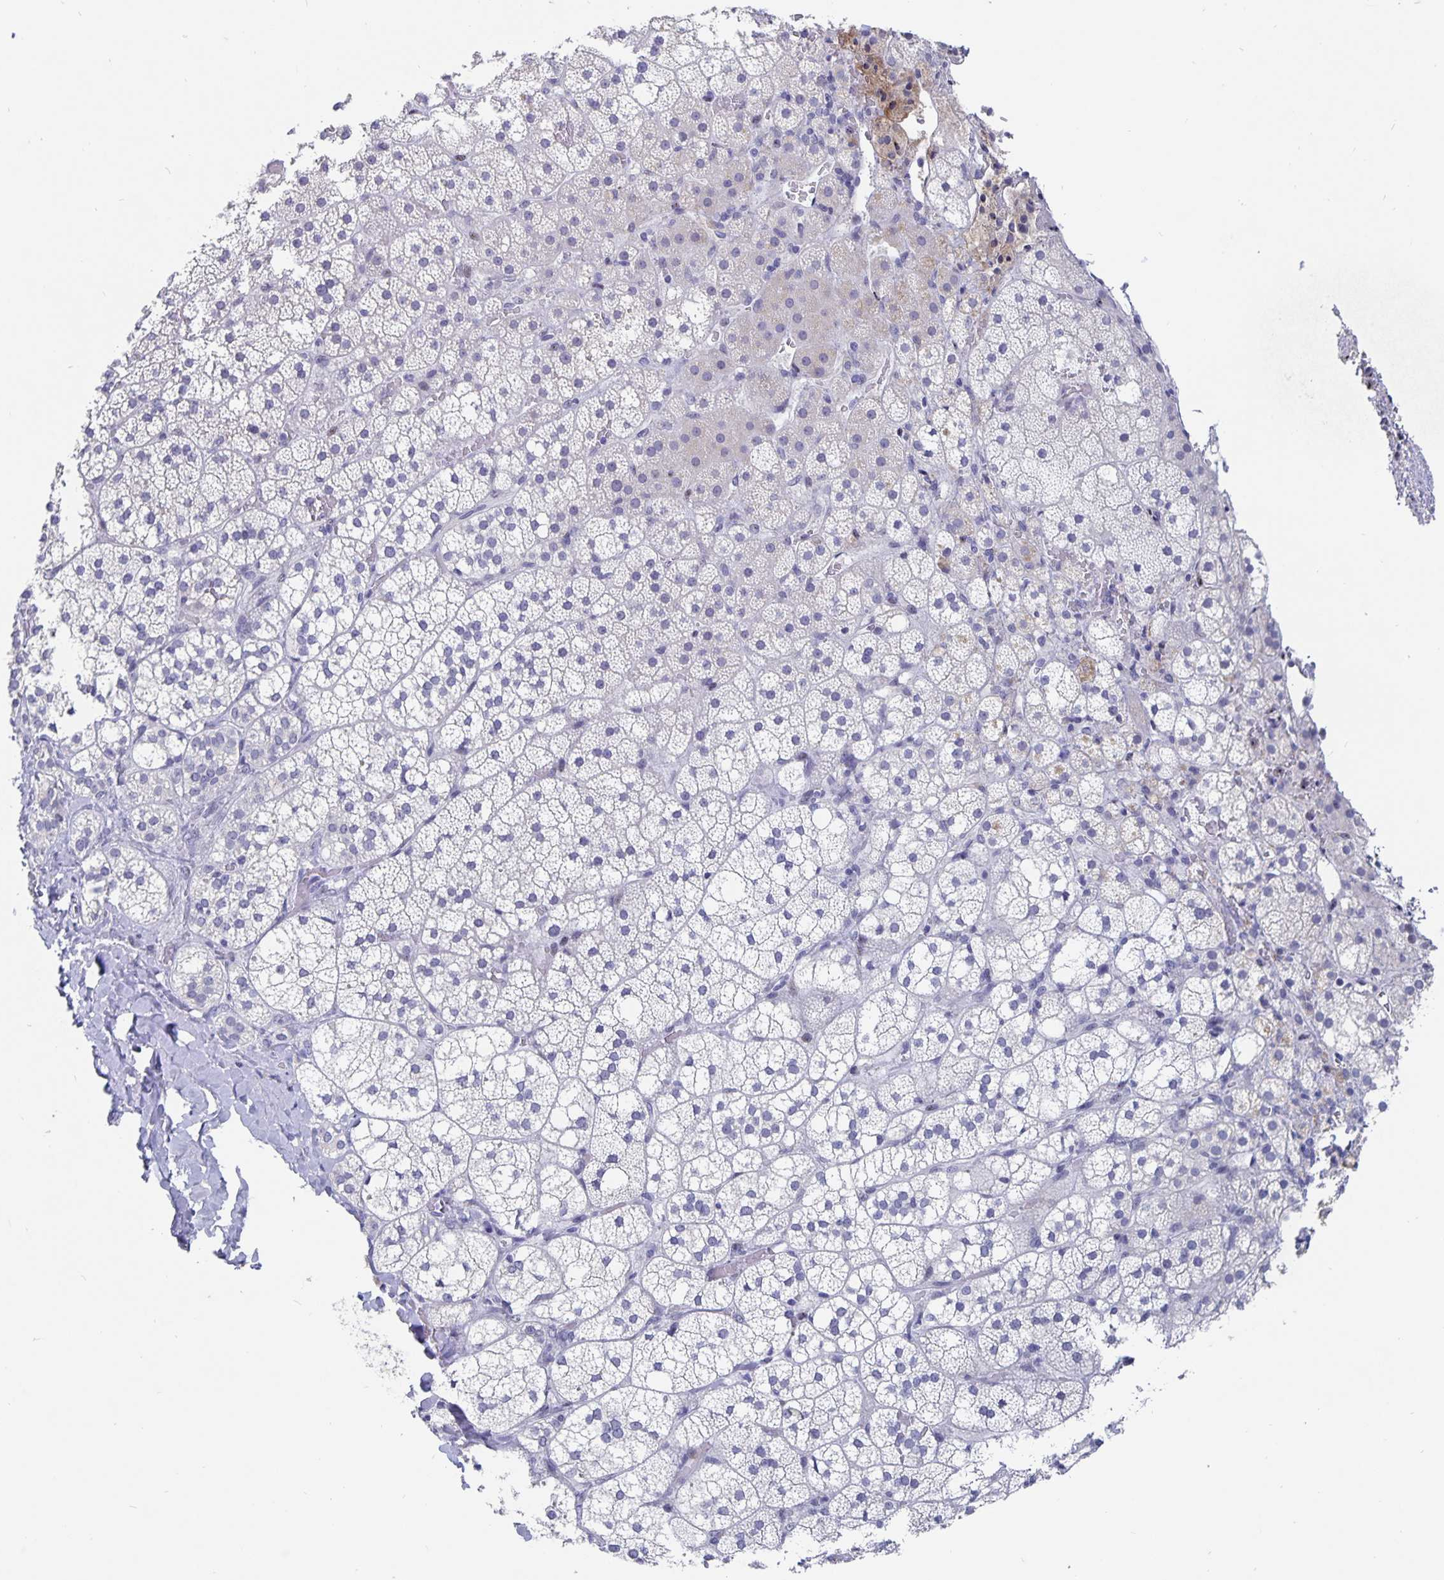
{"staining": {"intensity": "weak", "quantity": "25%-75%", "location": "cytoplasmic/membranous"}, "tissue": "adrenal gland", "cell_type": "Glandular cells", "image_type": "normal", "snomed": [{"axis": "morphology", "description": "Normal tissue, NOS"}, {"axis": "topography", "description": "Adrenal gland"}], "caption": "A high-resolution histopathology image shows IHC staining of benign adrenal gland, which shows weak cytoplasmic/membranous staining in approximately 25%-75% of glandular cells.", "gene": "SMOC1", "patient": {"sex": "male", "age": 53}}